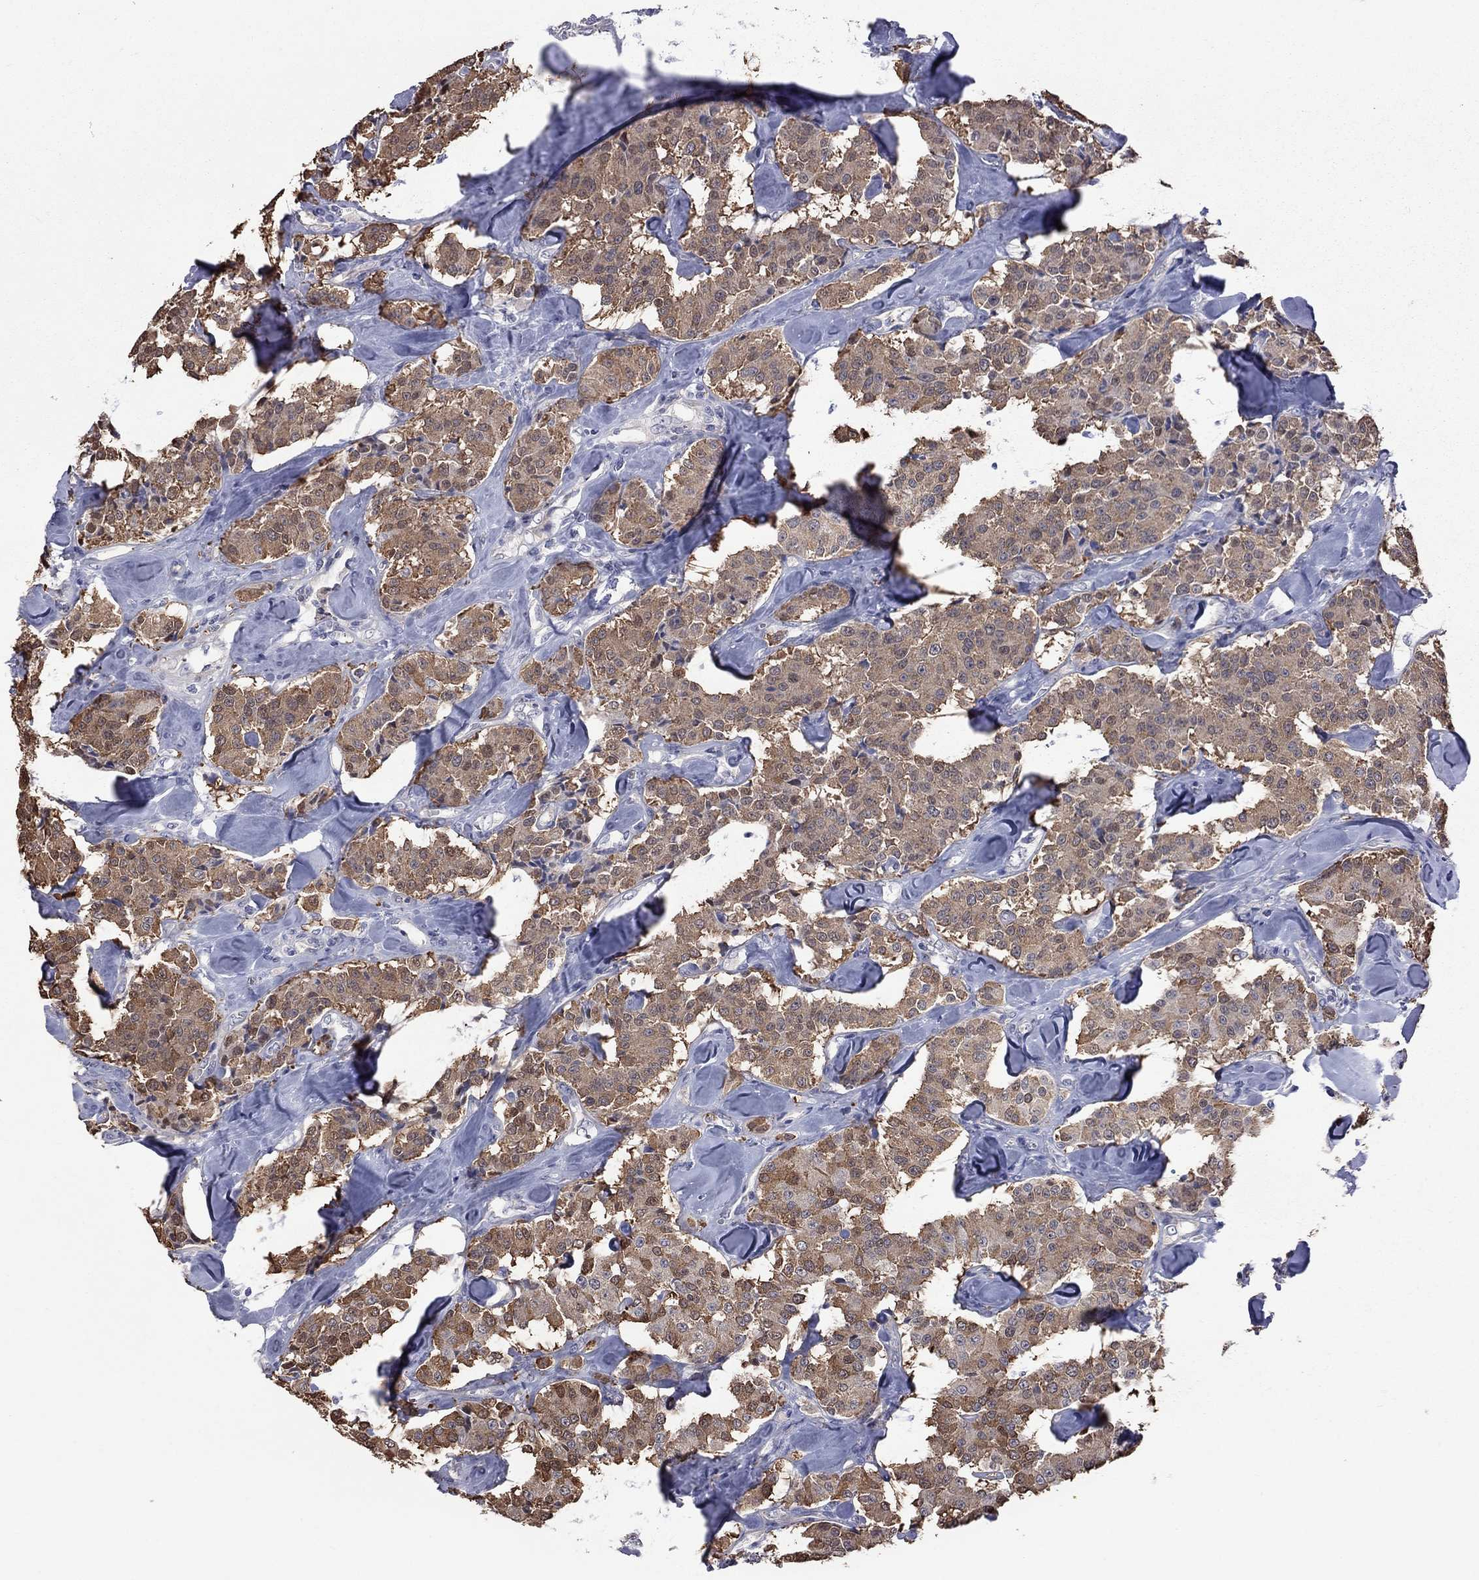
{"staining": {"intensity": "moderate", "quantity": ">75%", "location": "cytoplasmic/membranous"}, "tissue": "carcinoid", "cell_type": "Tumor cells", "image_type": "cancer", "snomed": [{"axis": "morphology", "description": "Carcinoid, malignant, NOS"}, {"axis": "topography", "description": "Pancreas"}], "caption": "The image displays staining of malignant carcinoid, revealing moderate cytoplasmic/membranous protein staining (brown color) within tumor cells. The protein is stained brown, and the nuclei are stained in blue (DAB IHC with brightfield microscopy, high magnification).", "gene": "HYLS1", "patient": {"sex": "male", "age": 41}}